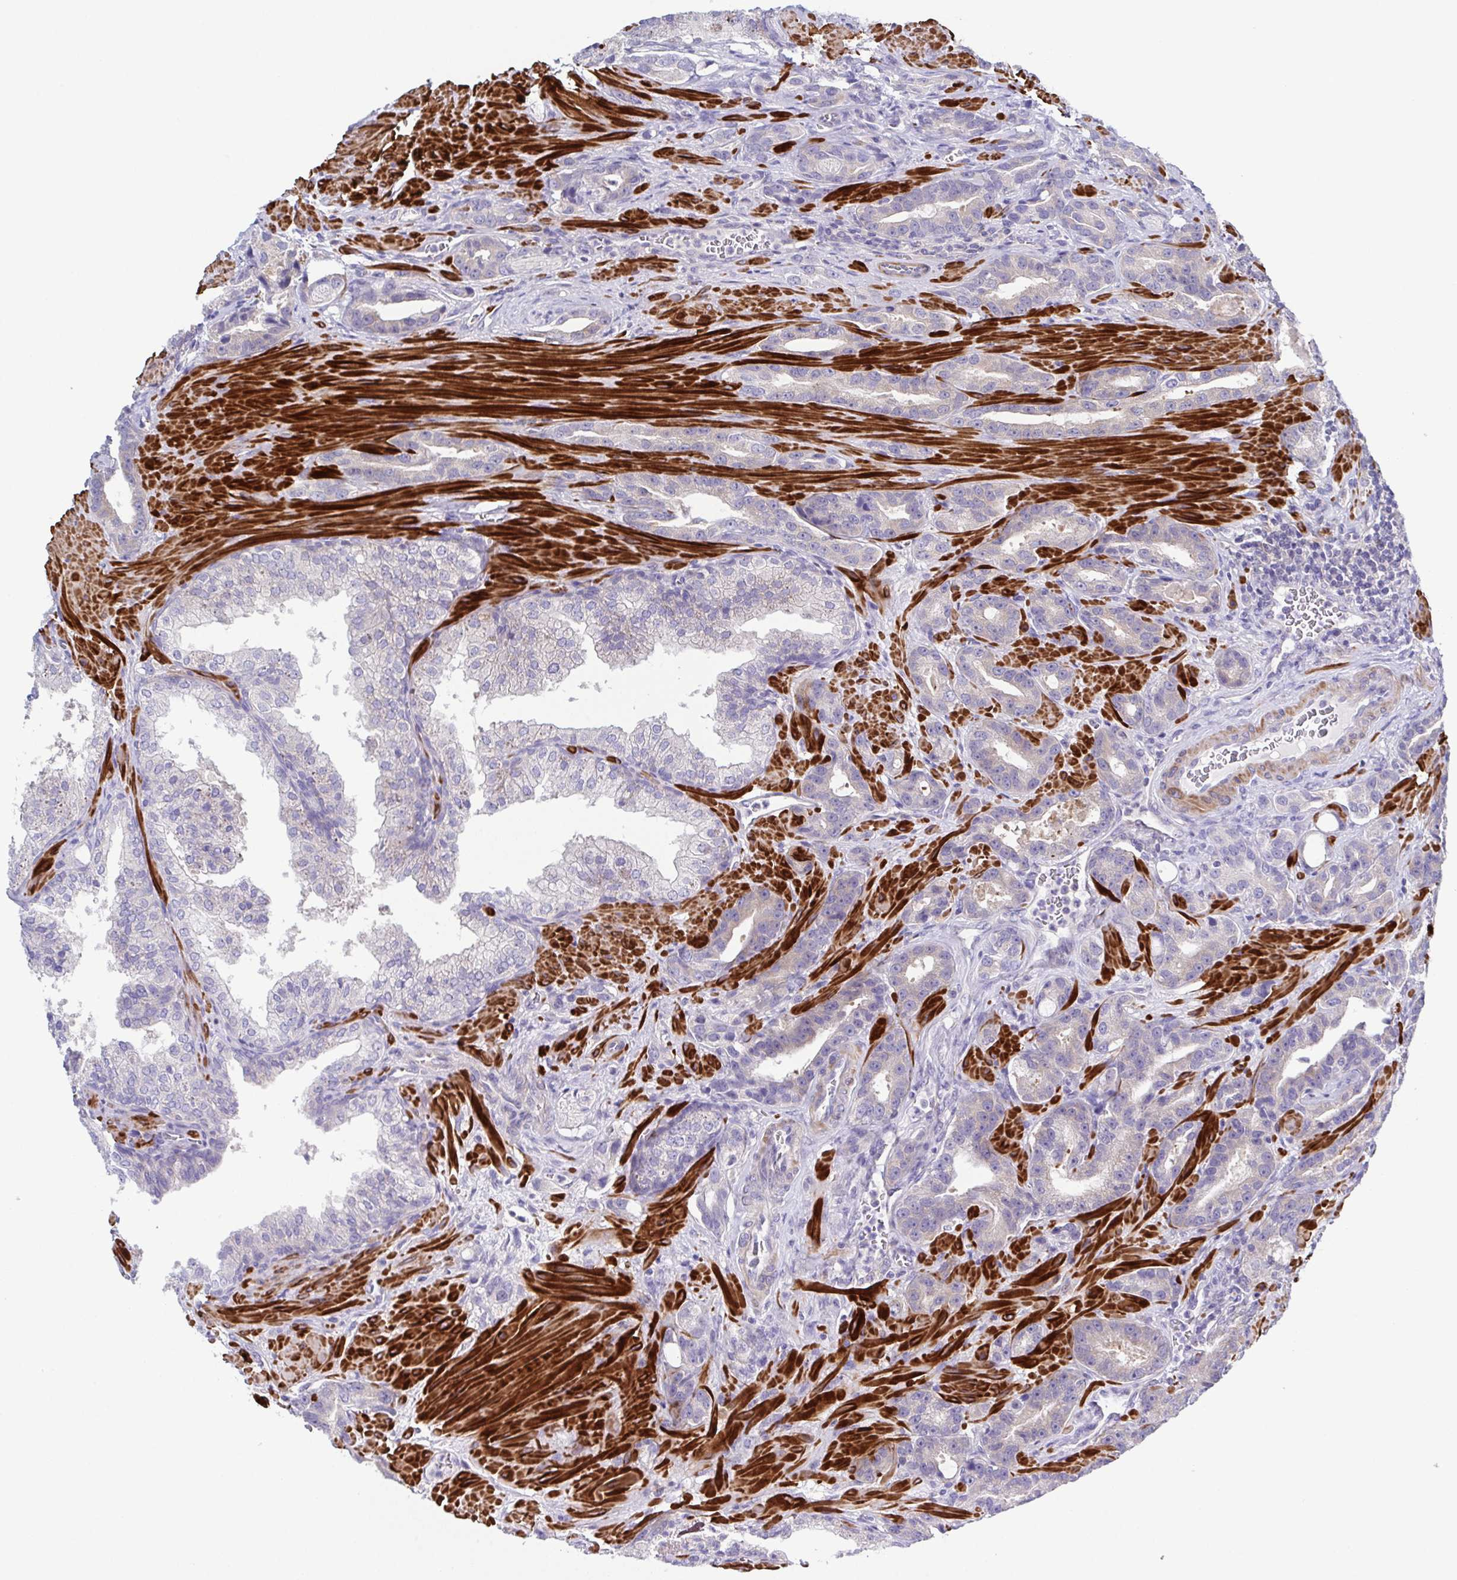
{"staining": {"intensity": "weak", "quantity": "25%-75%", "location": "cytoplasmic/membranous"}, "tissue": "prostate cancer", "cell_type": "Tumor cells", "image_type": "cancer", "snomed": [{"axis": "morphology", "description": "Adenocarcinoma, High grade"}, {"axis": "topography", "description": "Prostate"}], "caption": "This photomicrograph displays immunohistochemistry staining of prostate adenocarcinoma (high-grade), with low weak cytoplasmic/membranous staining in approximately 25%-75% of tumor cells.", "gene": "CFAP97D1", "patient": {"sex": "male", "age": 65}}